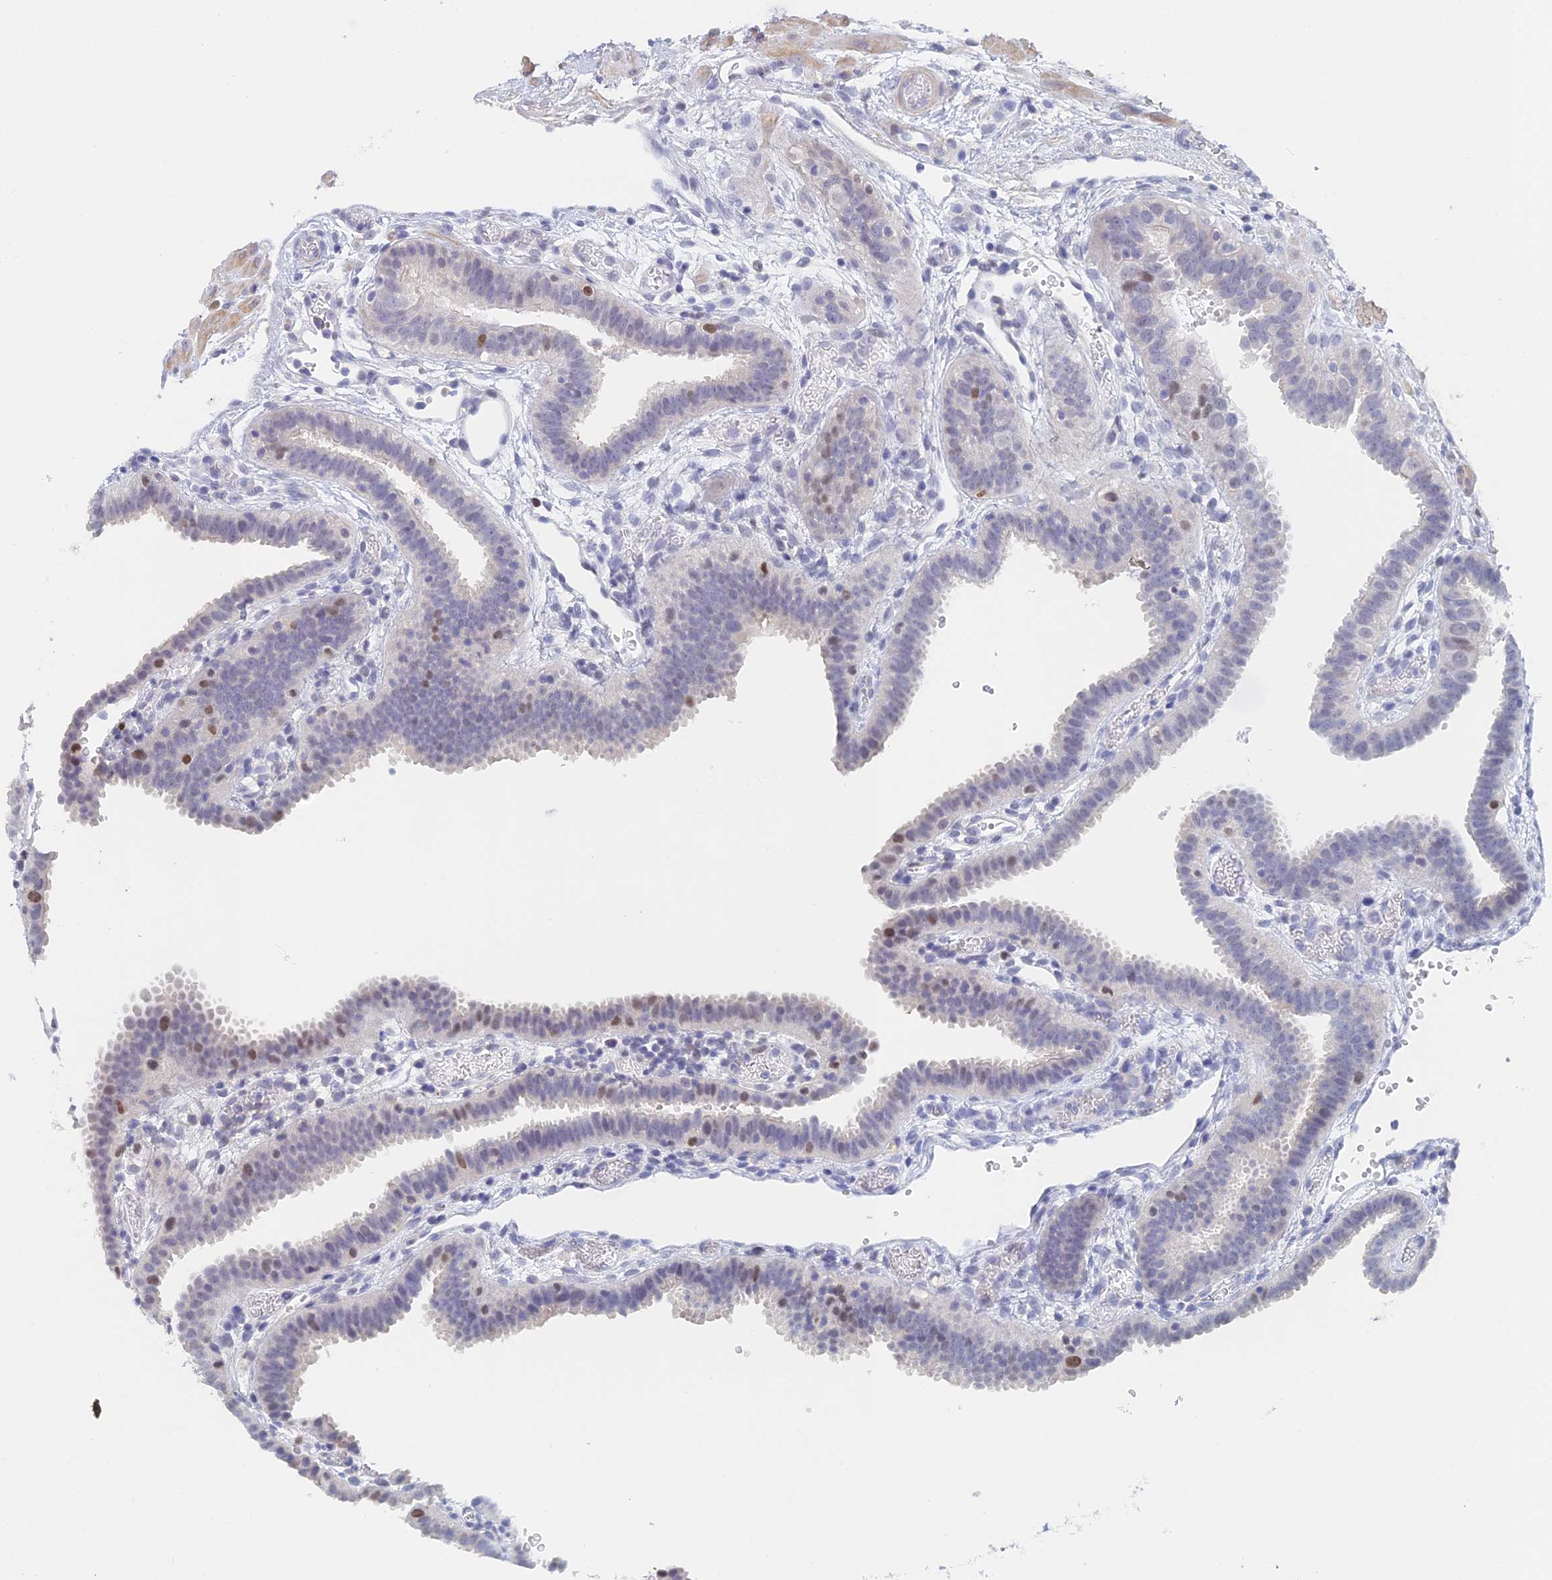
{"staining": {"intensity": "moderate", "quantity": "<25%", "location": "nuclear"}, "tissue": "fallopian tube", "cell_type": "Glandular cells", "image_type": "normal", "snomed": [{"axis": "morphology", "description": "Normal tissue, NOS"}, {"axis": "topography", "description": "Fallopian tube"}], "caption": "Immunohistochemistry of unremarkable fallopian tube displays low levels of moderate nuclear staining in about <25% of glandular cells. (Stains: DAB (3,3'-diaminobenzidine) in brown, nuclei in blue, Microscopy: brightfield microscopy at high magnification).", "gene": "MCM2", "patient": {"sex": "female", "age": 37}}